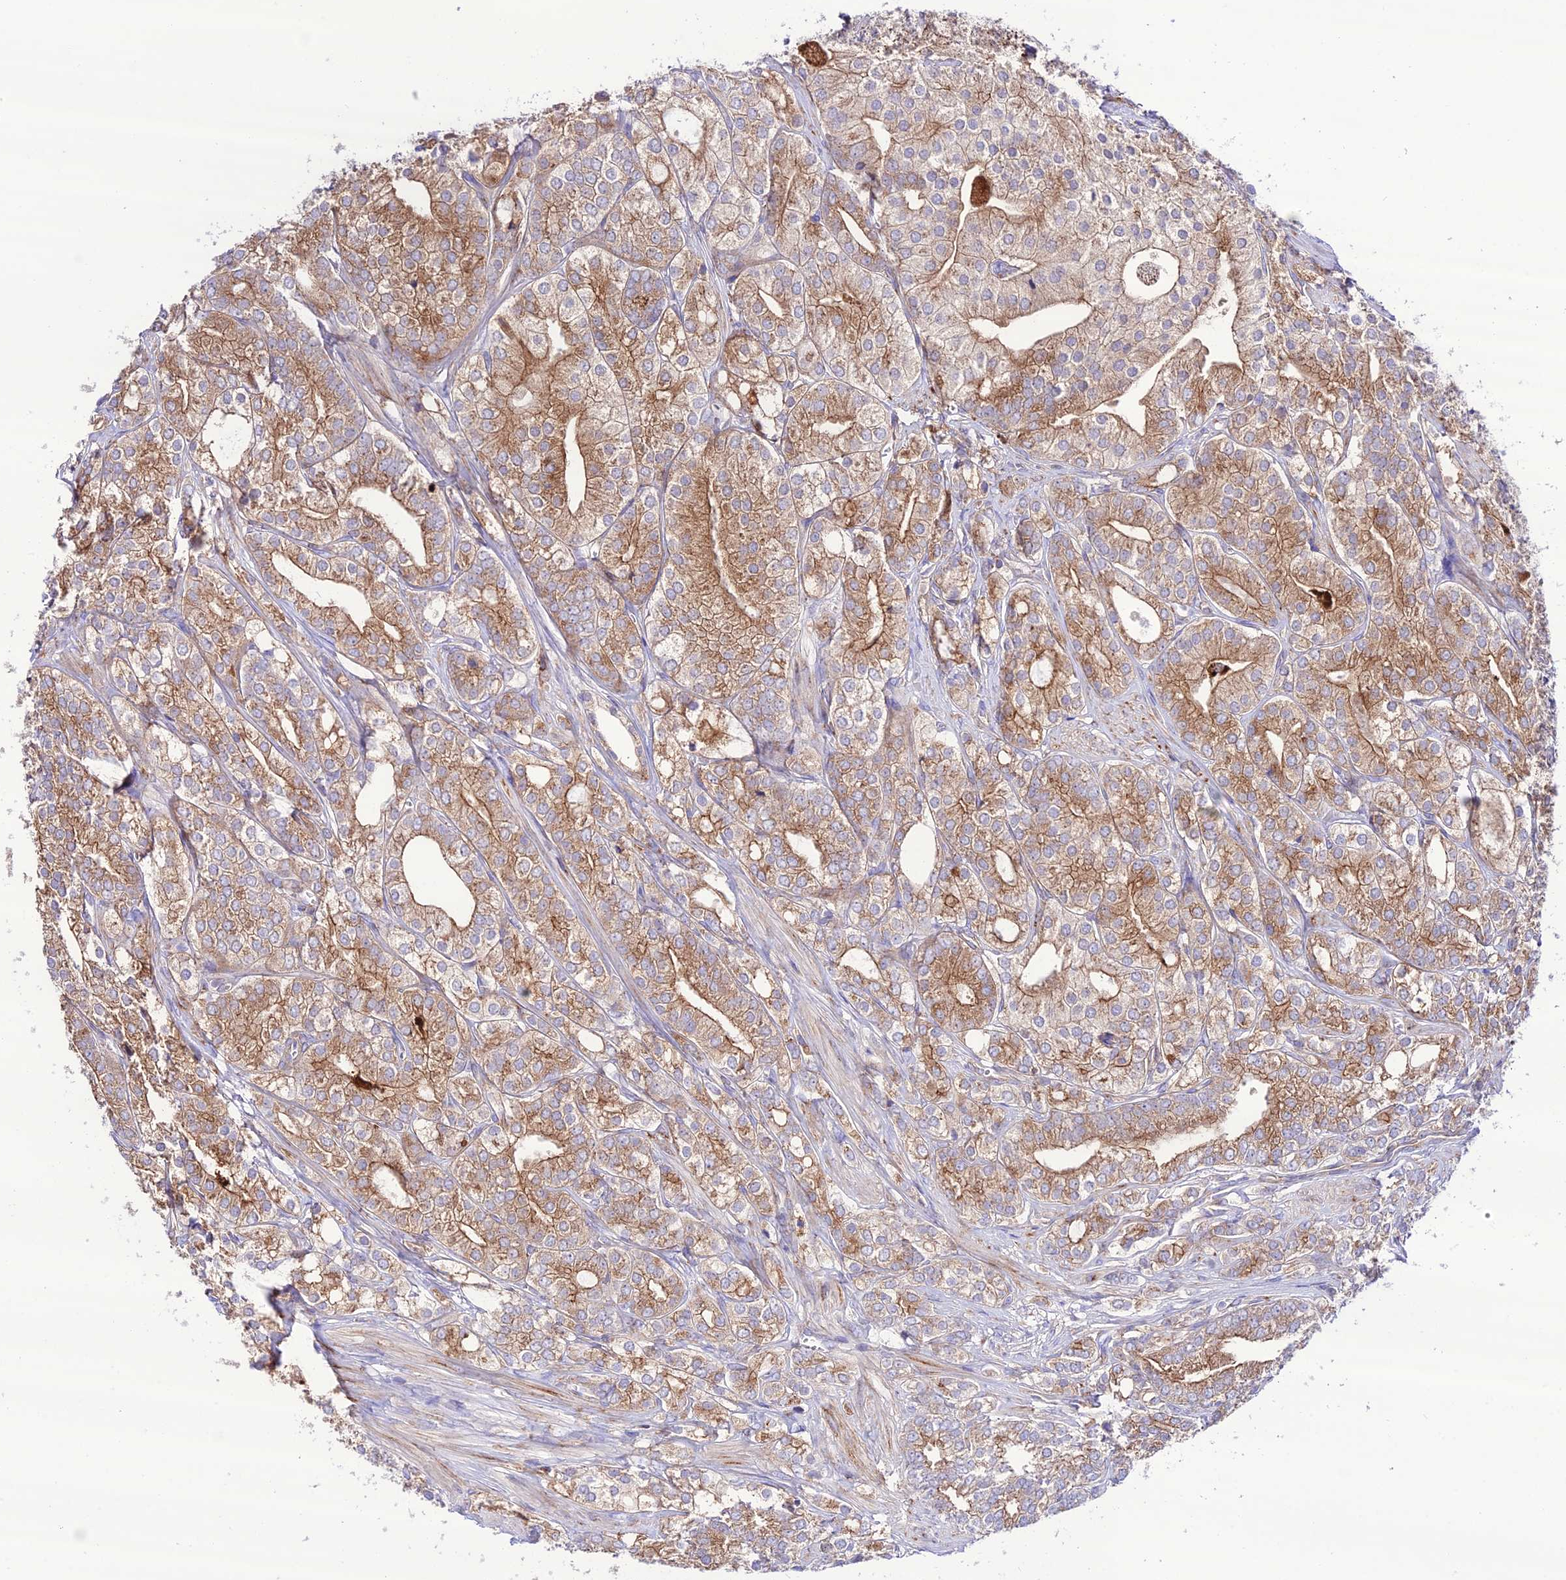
{"staining": {"intensity": "moderate", "quantity": "25%-75%", "location": "cytoplasmic/membranous"}, "tissue": "prostate cancer", "cell_type": "Tumor cells", "image_type": "cancer", "snomed": [{"axis": "morphology", "description": "Adenocarcinoma, High grade"}, {"axis": "topography", "description": "Prostate"}], "caption": "IHC micrograph of neoplastic tissue: prostate cancer (adenocarcinoma (high-grade)) stained using immunohistochemistry displays medium levels of moderate protein expression localized specifically in the cytoplasmic/membranous of tumor cells, appearing as a cytoplasmic/membranous brown color.", "gene": "LACTB2", "patient": {"sex": "male", "age": 50}}